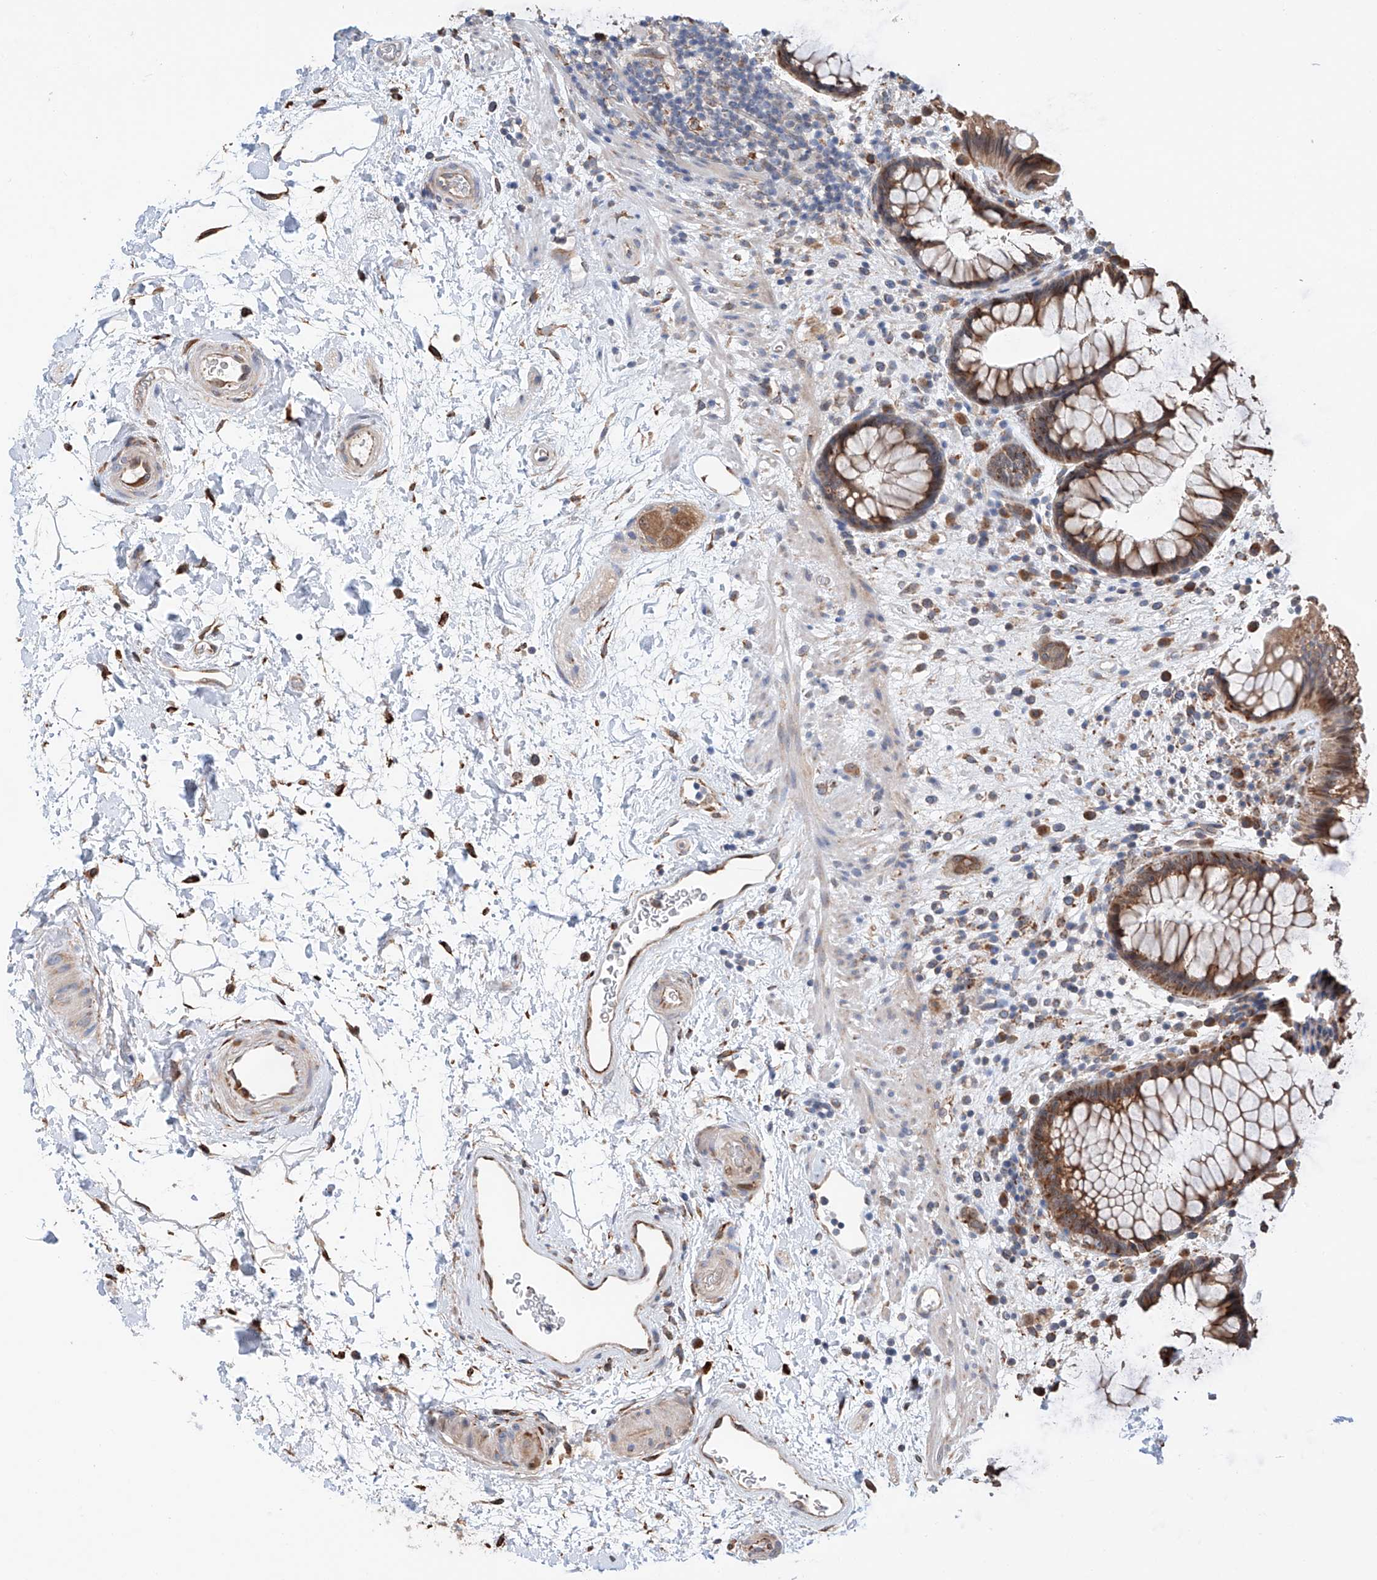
{"staining": {"intensity": "strong", "quantity": ">75%", "location": "cytoplasmic/membranous"}, "tissue": "rectum", "cell_type": "Glandular cells", "image_type": "normal", "snomed": [{"axis": "morphology", "description": "Normal tissue, NOS"}, {"axis": "topography", "description": "Rectum"}], "caption": "The micrograph demonstrates staining of benign rectum, revealing strong cytoplasmic/membranous protein staining (brown color) within glandular cells. (DAB (3,3'-diaminobenzidine) IHC with brightfield microscopy, high magnification).", "gene": "DNAH8", "patient": {"sex": "male", "age": 51}}